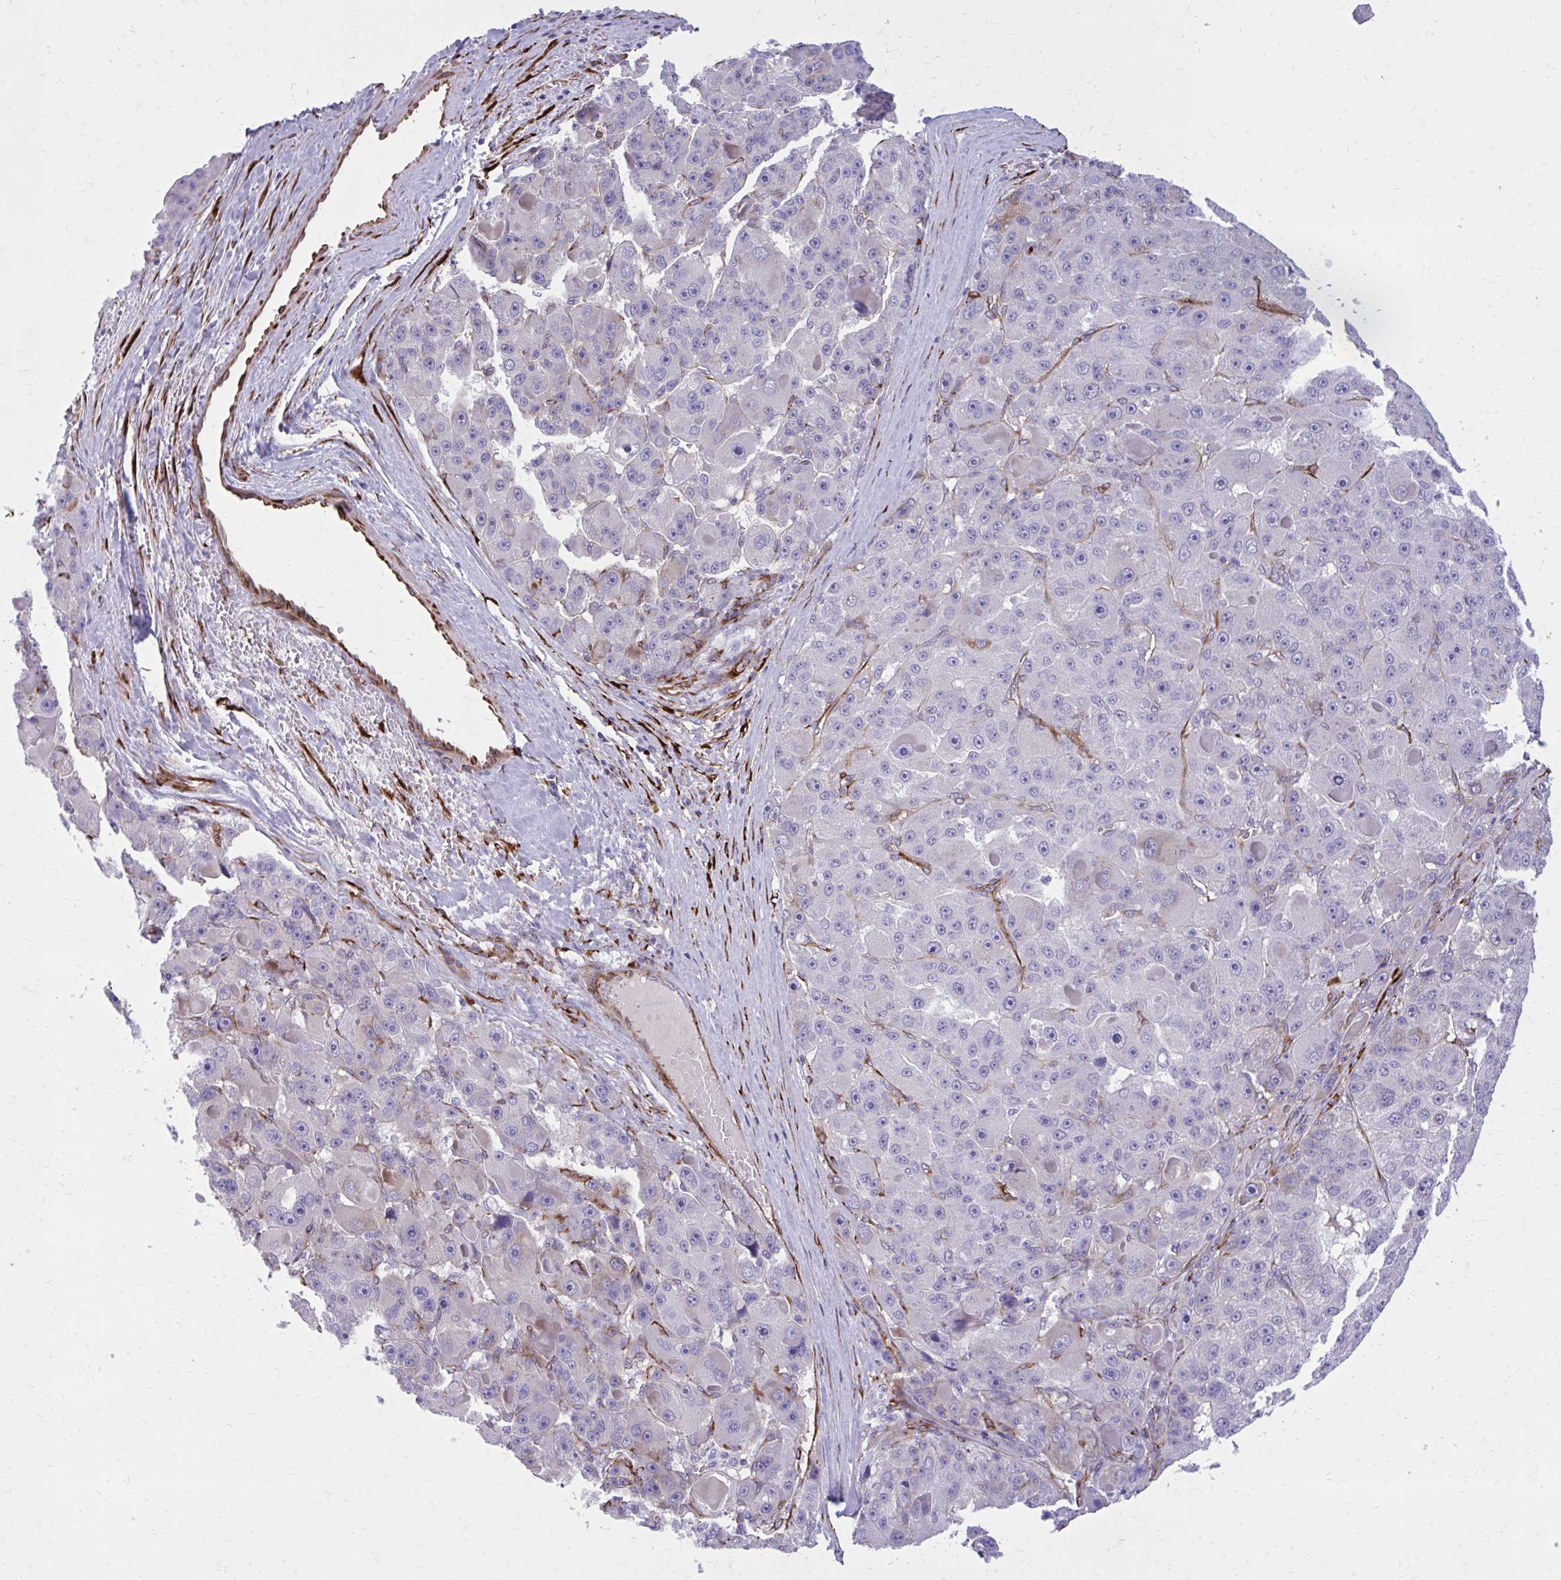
{"staining": {"intensity": "negative", "quantity": "none", "location": "none"}, "tissue": "liver cancer", "cell_type": "Tumor cells", "image_type": "cancer", "snomed": [{"axis": "morphology", "description": "Carcinoma, Hepatocellular, NOS"}, {"axis": "topography", "description": "Liver"}], "caption": "IHC micrograph of neoplastic tissue: liver hepatocellular carcinoma stained with DAB reveals no significant protein staining in tumor cells.", "gene": "BEND5", "patient": {"sex": "male", "age": 76}}